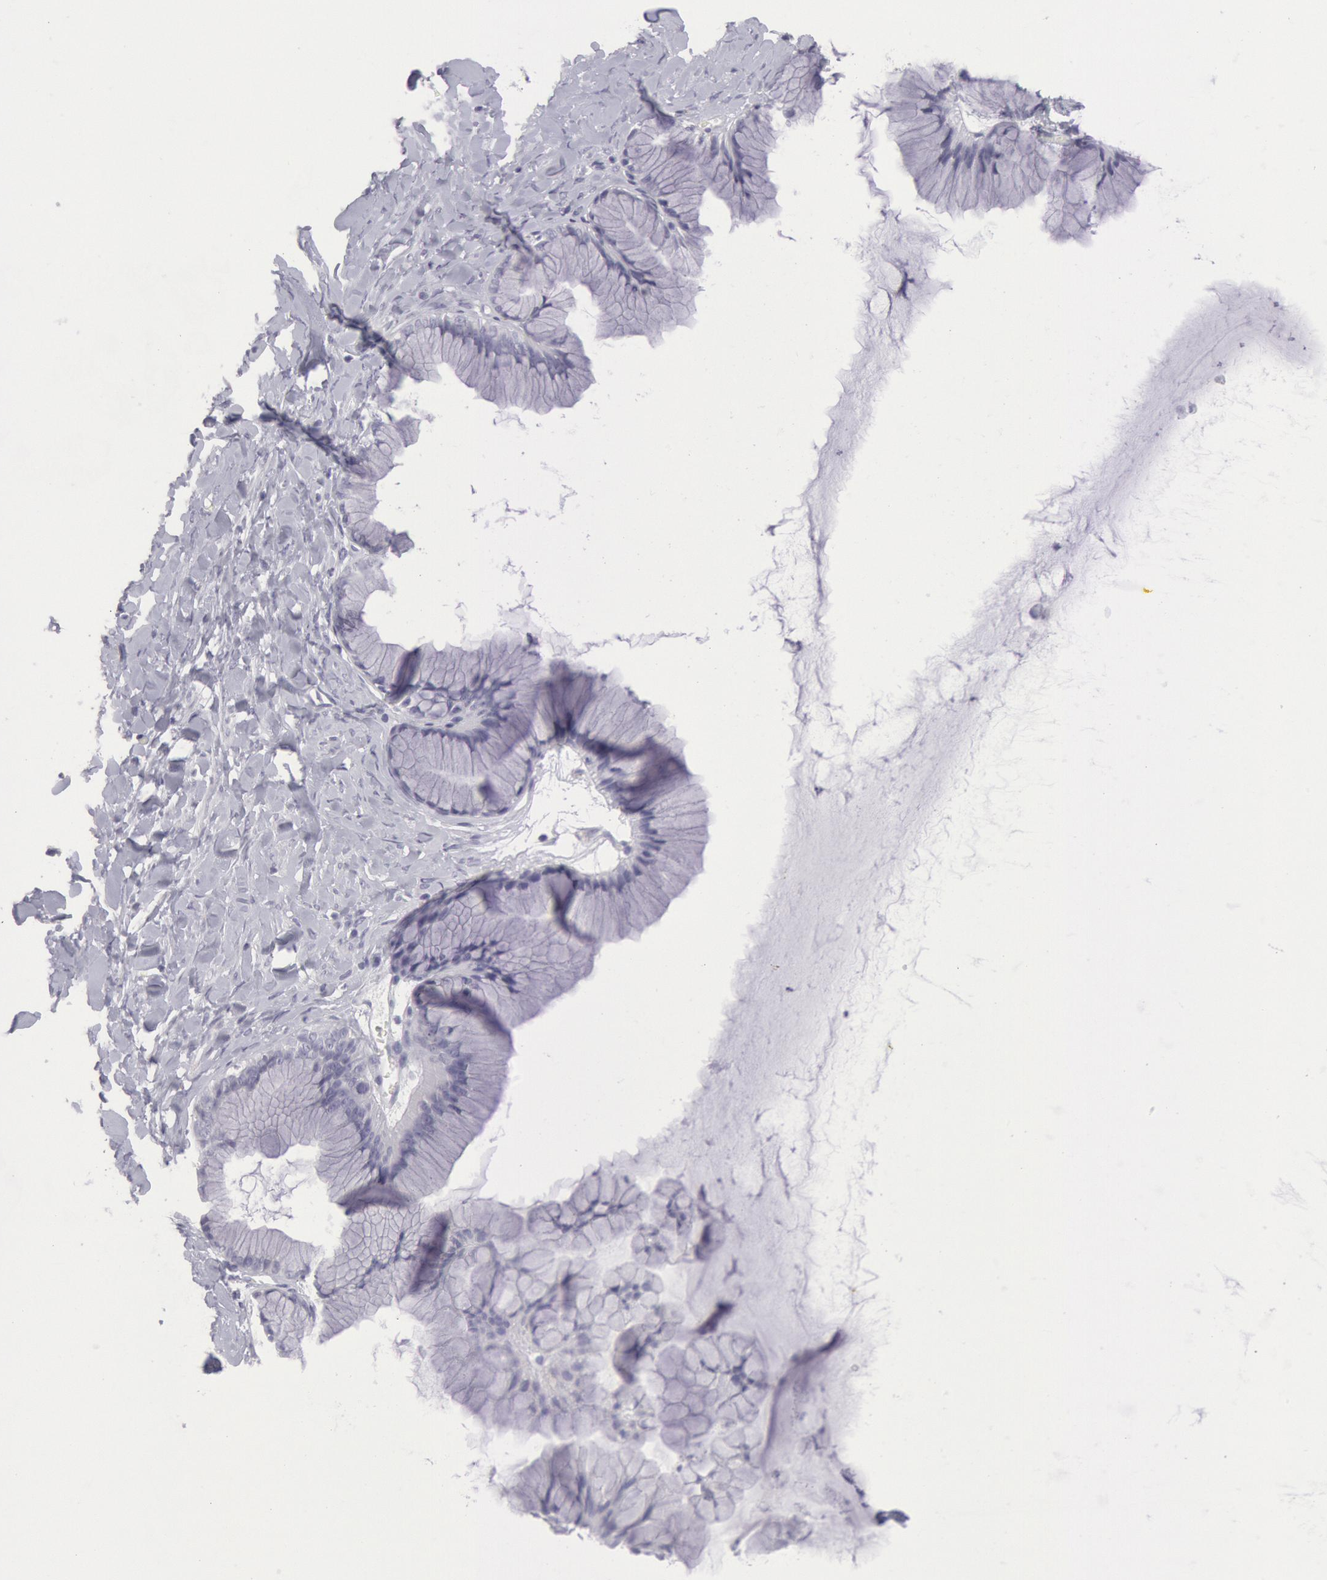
{"staining": {"intensity": "negative", "quantity": "none", "location": "none"}, "tissue": "ovarian cancer", "cell_type": "Tumor cells", "image_type": "cancer", "snomed": [{"axis": "morphology", "description": "Cystadenocarcinoma, mucinous, NOS"}, {"axis": "topography", "description": "Ovary"}], "caption": "DAB immunohistochemical staining of ovarian cancer (mucinous cystadenocarcinoma) reveals no significant expression in tumor cells. (DAB (3,3'-diaminobenzidine) immunohistochemistry (IHC), high magnification).", "gene": "CDH13", "patient": {"sex": "female", "age": 41}}